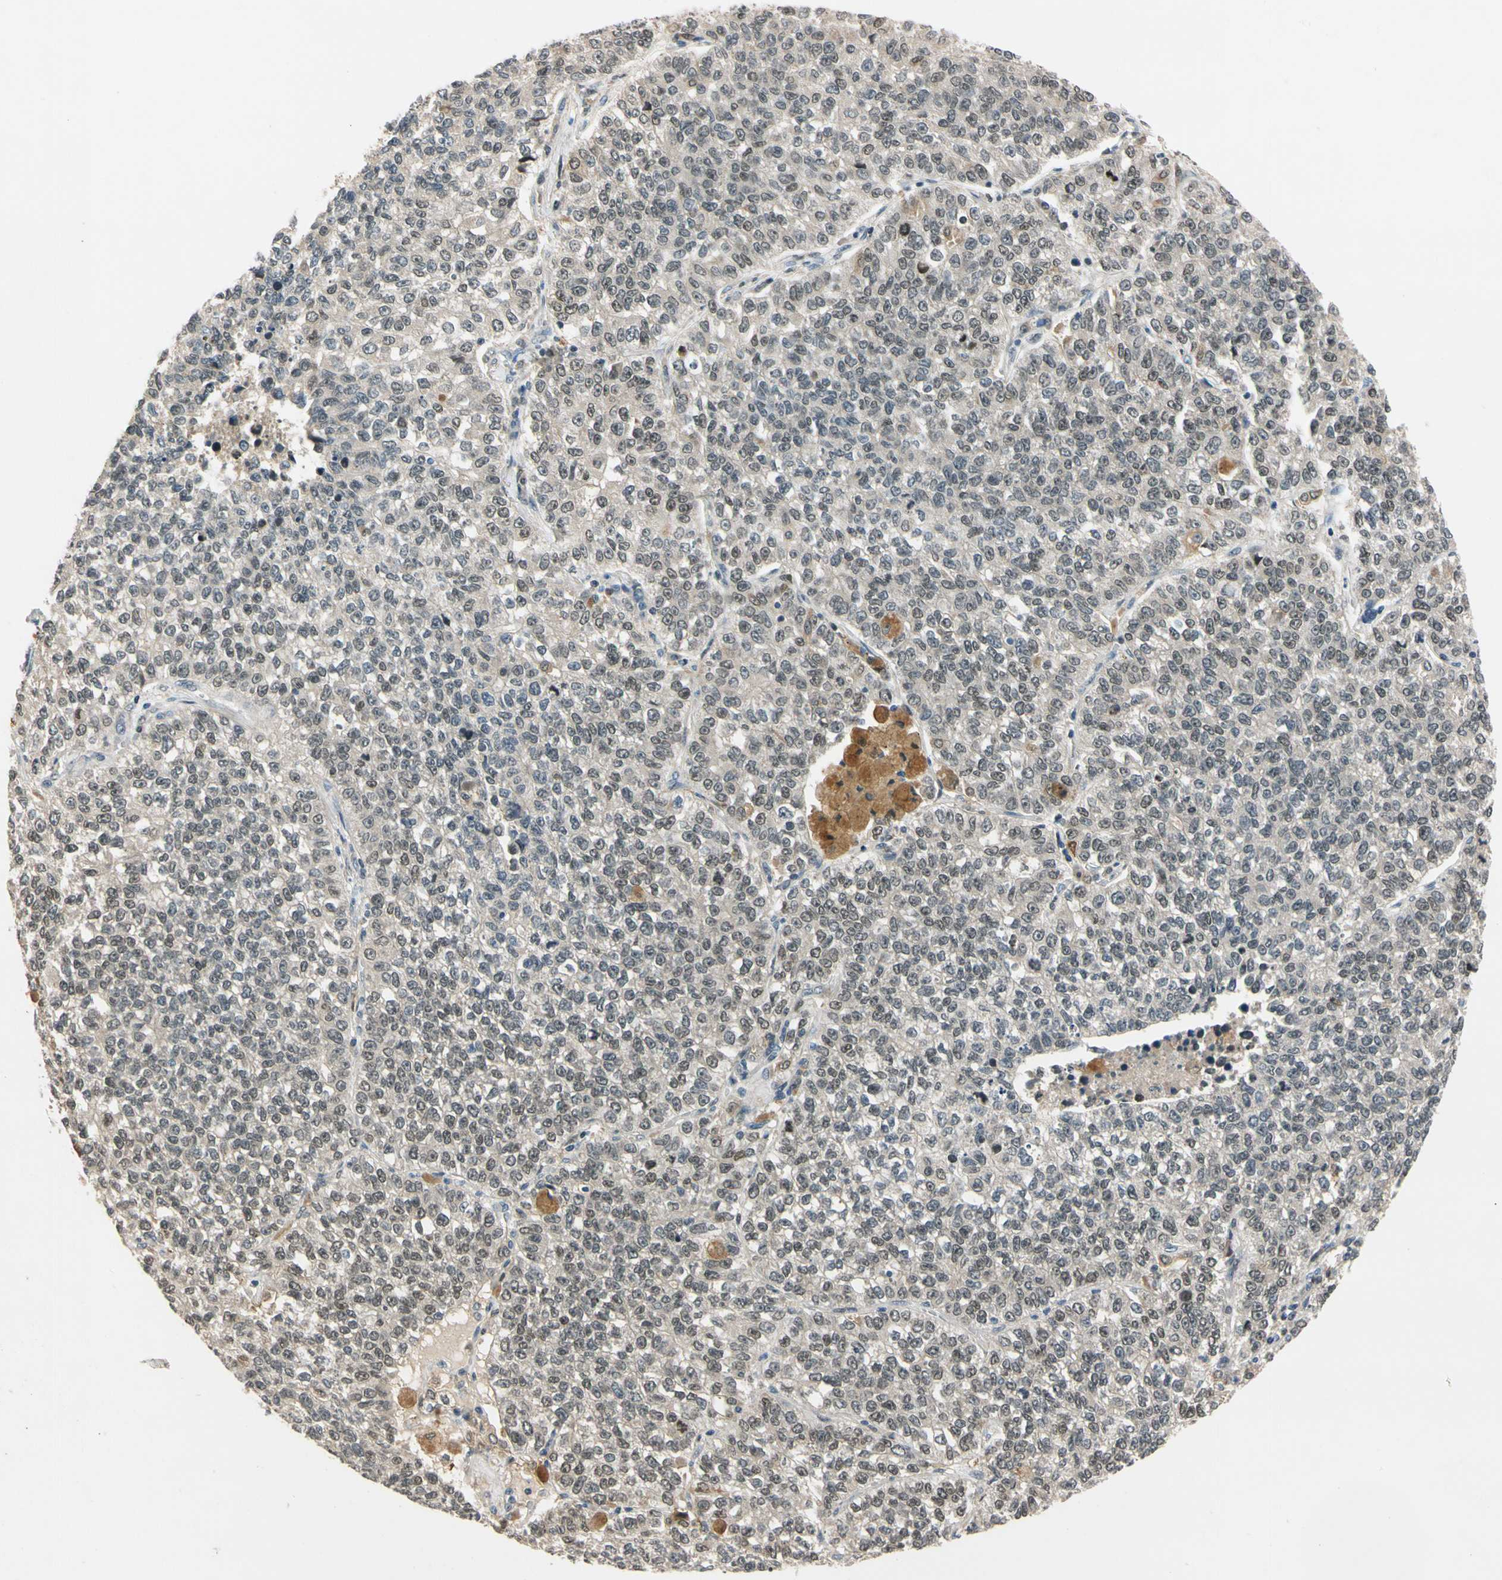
{"staining": {"intensity": "moderate", "quantity": ">75%", "location": "cytoplasmic/membranous,nuclear"}, "tissue": "lung cancer", "cell_type": "Tumor cells", "image_type": "cancer", "snomed": [{"axis": "morphology", "description": "Adenocarcinoma, NOS"}, {"axis": "topography", "description": "Lung"}], "caption": "Lung adenocarcinoma stained with a protein marker exhibits moderate staining in tumor cells.", "gene": "RIOX2", "patient": {"sex": "male", "age": 49}}